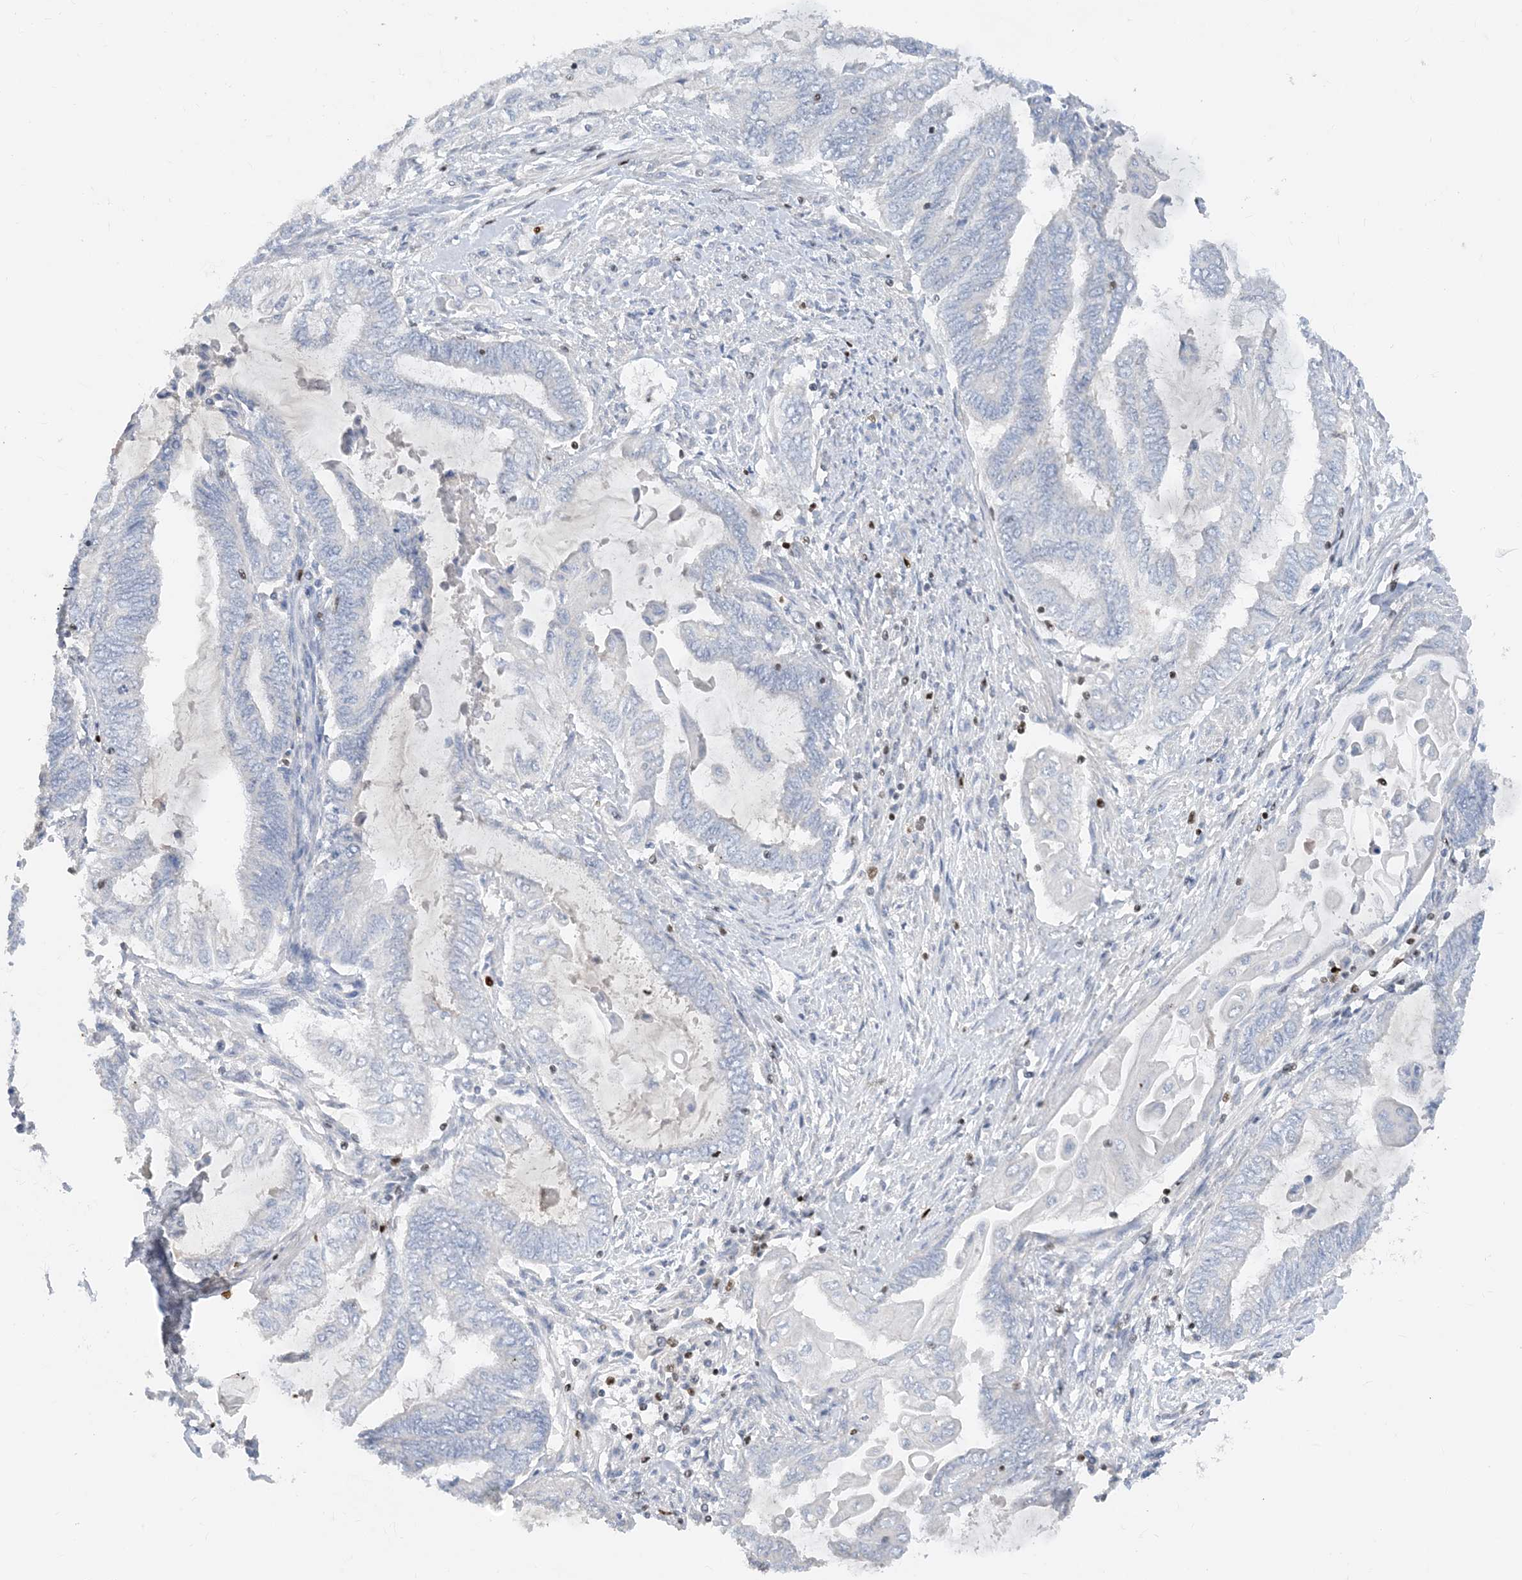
{"staining": {"intensity": "negative", "quantity": "none", "location": "none"}, "tissue": "endometrial cancer", "cell_type": "Tumor cells", "image_type": "cancer", "snomed": [{"axis": "morphology", "description": "Adenocarcinoma, NOS"}, {"axis": "topography", "description": "Uterus"}, {"axis": "topography", "description": "Endometrium"}], "caption": "Immunohistochemical staining of endometrial cancer displays no significant staining in tumor cells.", "gene": "TBX21", "patient": {"sex": "female", "age": 70}}